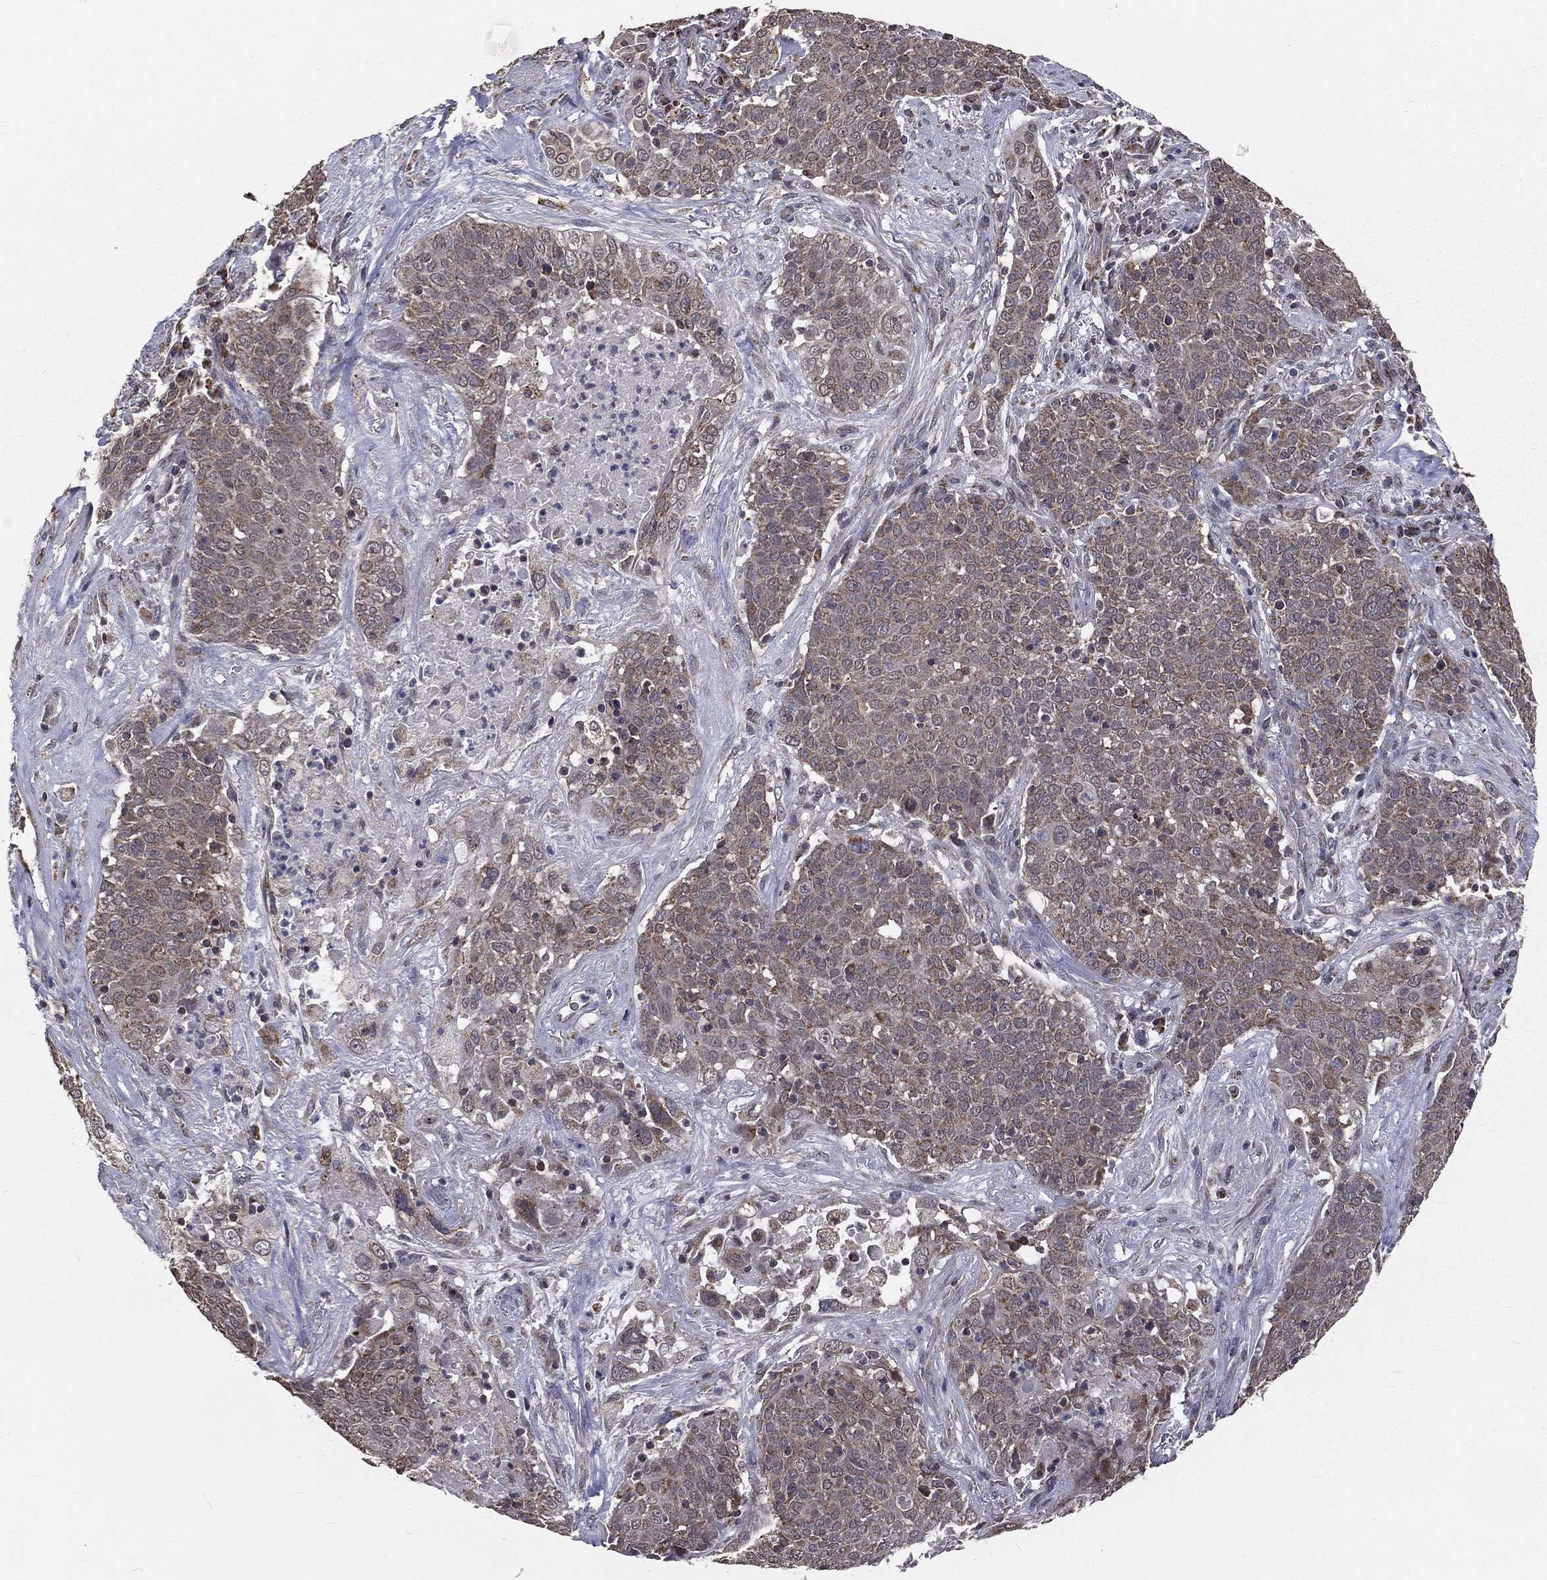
{"staining": {"intensity": "weak", "quantity": "25%-75%", "location": "cytoplasmic/membranous"}, "tissue": "lung cancer", "cell_type": "Tumor cells", "image_type": "cancer", "snomed": [{"axis": "morphology", "description": "Squamous cell carcinoma, NOS"}, {"axis": "topography", "description": "Lung"}], "caption": "High-magnification brightfield microscopy of lung cancer (squamous cell carcinoma) stained with DAB (3,3'-diaminobenzidine) (brown) and counterstained with hematoxylin (blue). tumor cells exhibit weak cytoplasmic/membranous positivity is seen in approximately25%-75% of cells.", "gene": "MRPL46", "patient": {"sex": "male", "age": 82}}